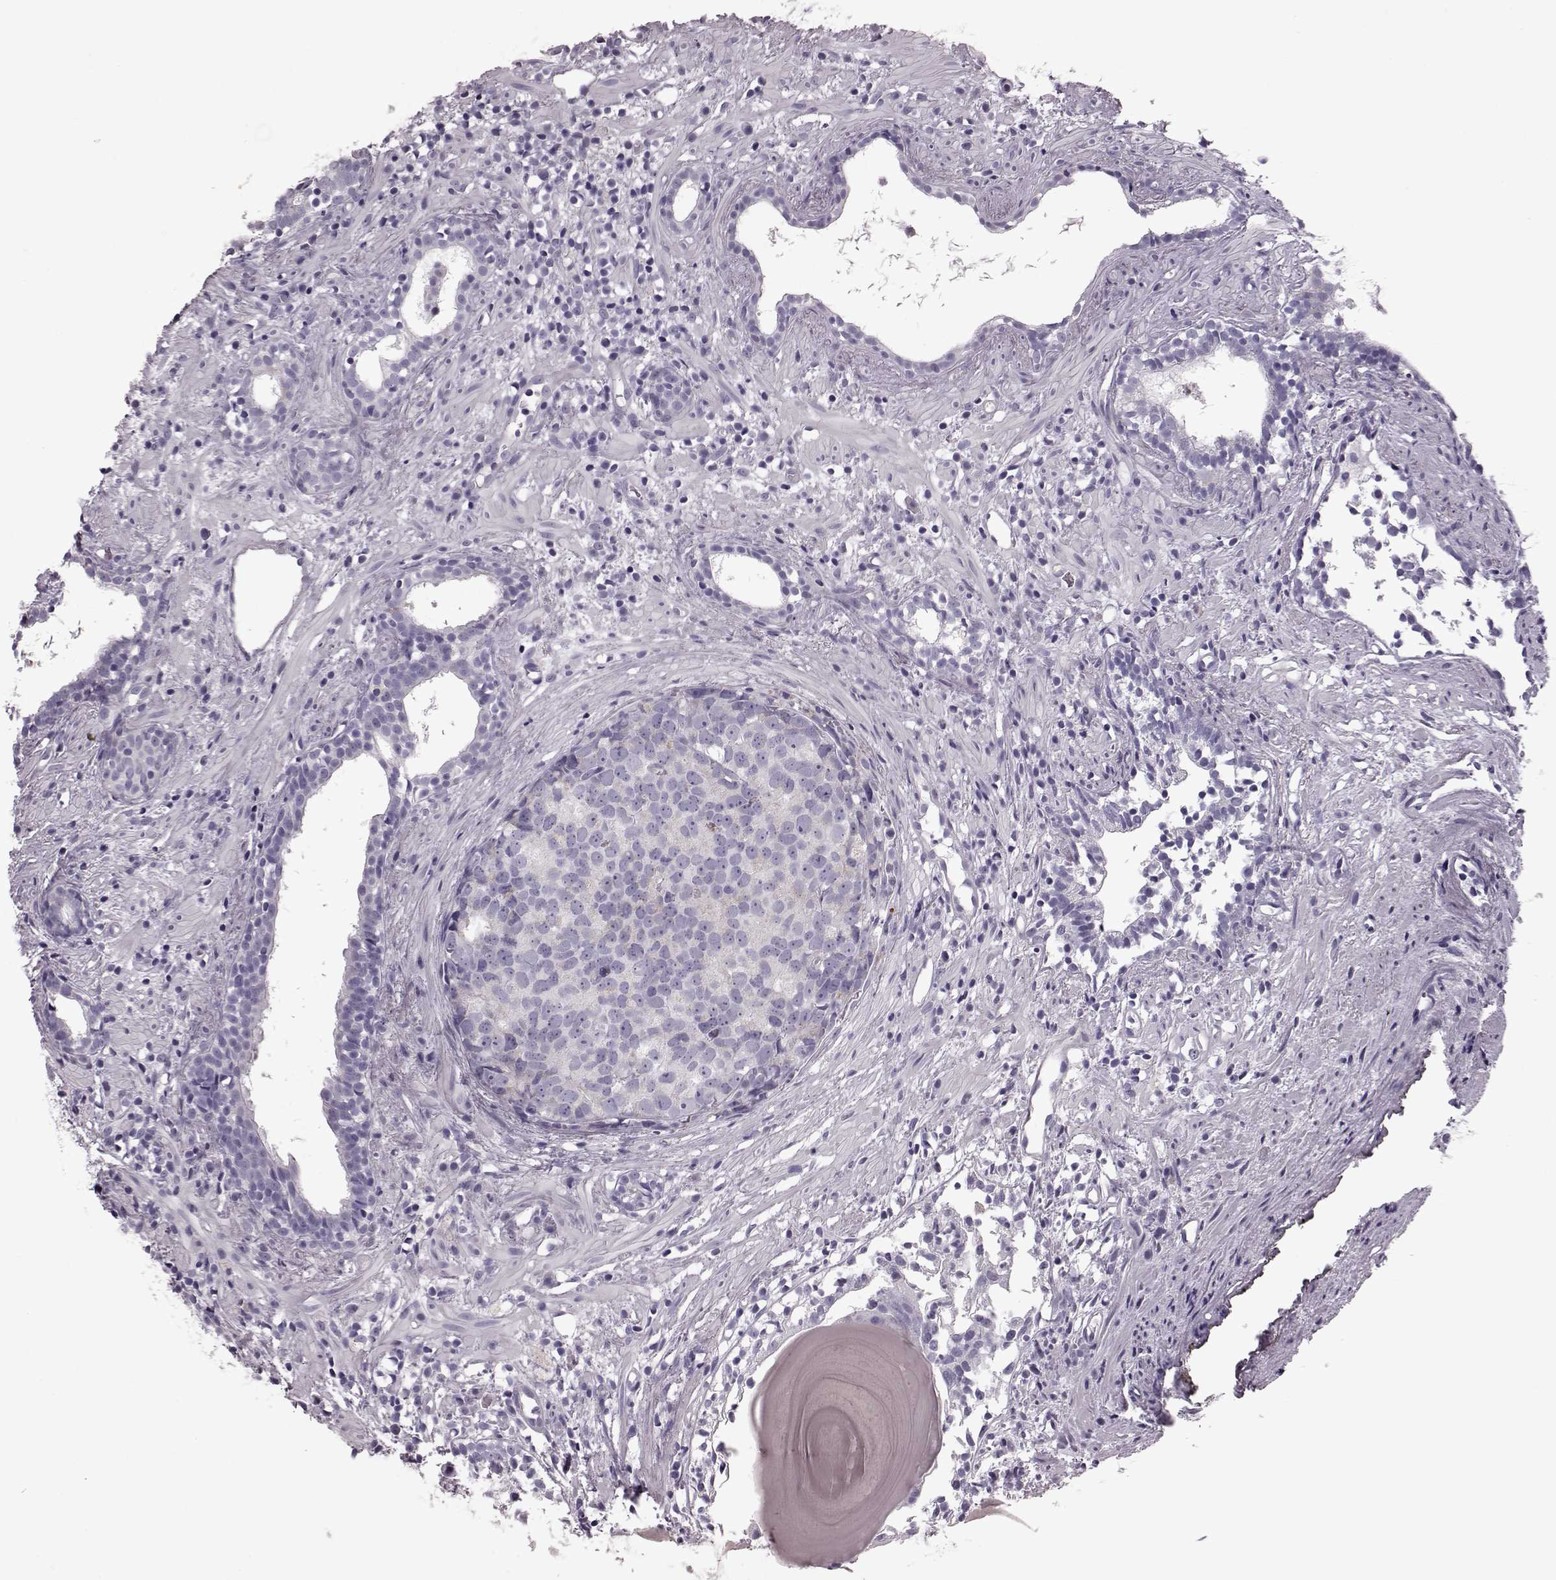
{"staining": {"intensity": "negative", "quantity": "none", "location": "none"}, "tissue": "prostate cancer", "cell_type": "Tumor cells", "image_type": "cancer", "snomed": [{"axis": "morphology", "description": "Adenocarcinoma, High grade"}, {"axis": "topography", "description": "Prostate"}], "caption": "Tumor cells show no significant staining in adenocarcinoma (high-grade) (prostate). (Stains: DAB (3,3'-diaminobenzidine) immunohistochemistry with hematoxylin counter stain, Microscopy: brightfield microscopy at high magnification).", "gene": "RIMS2", "patient": {"sex": "male", "age": 83}}